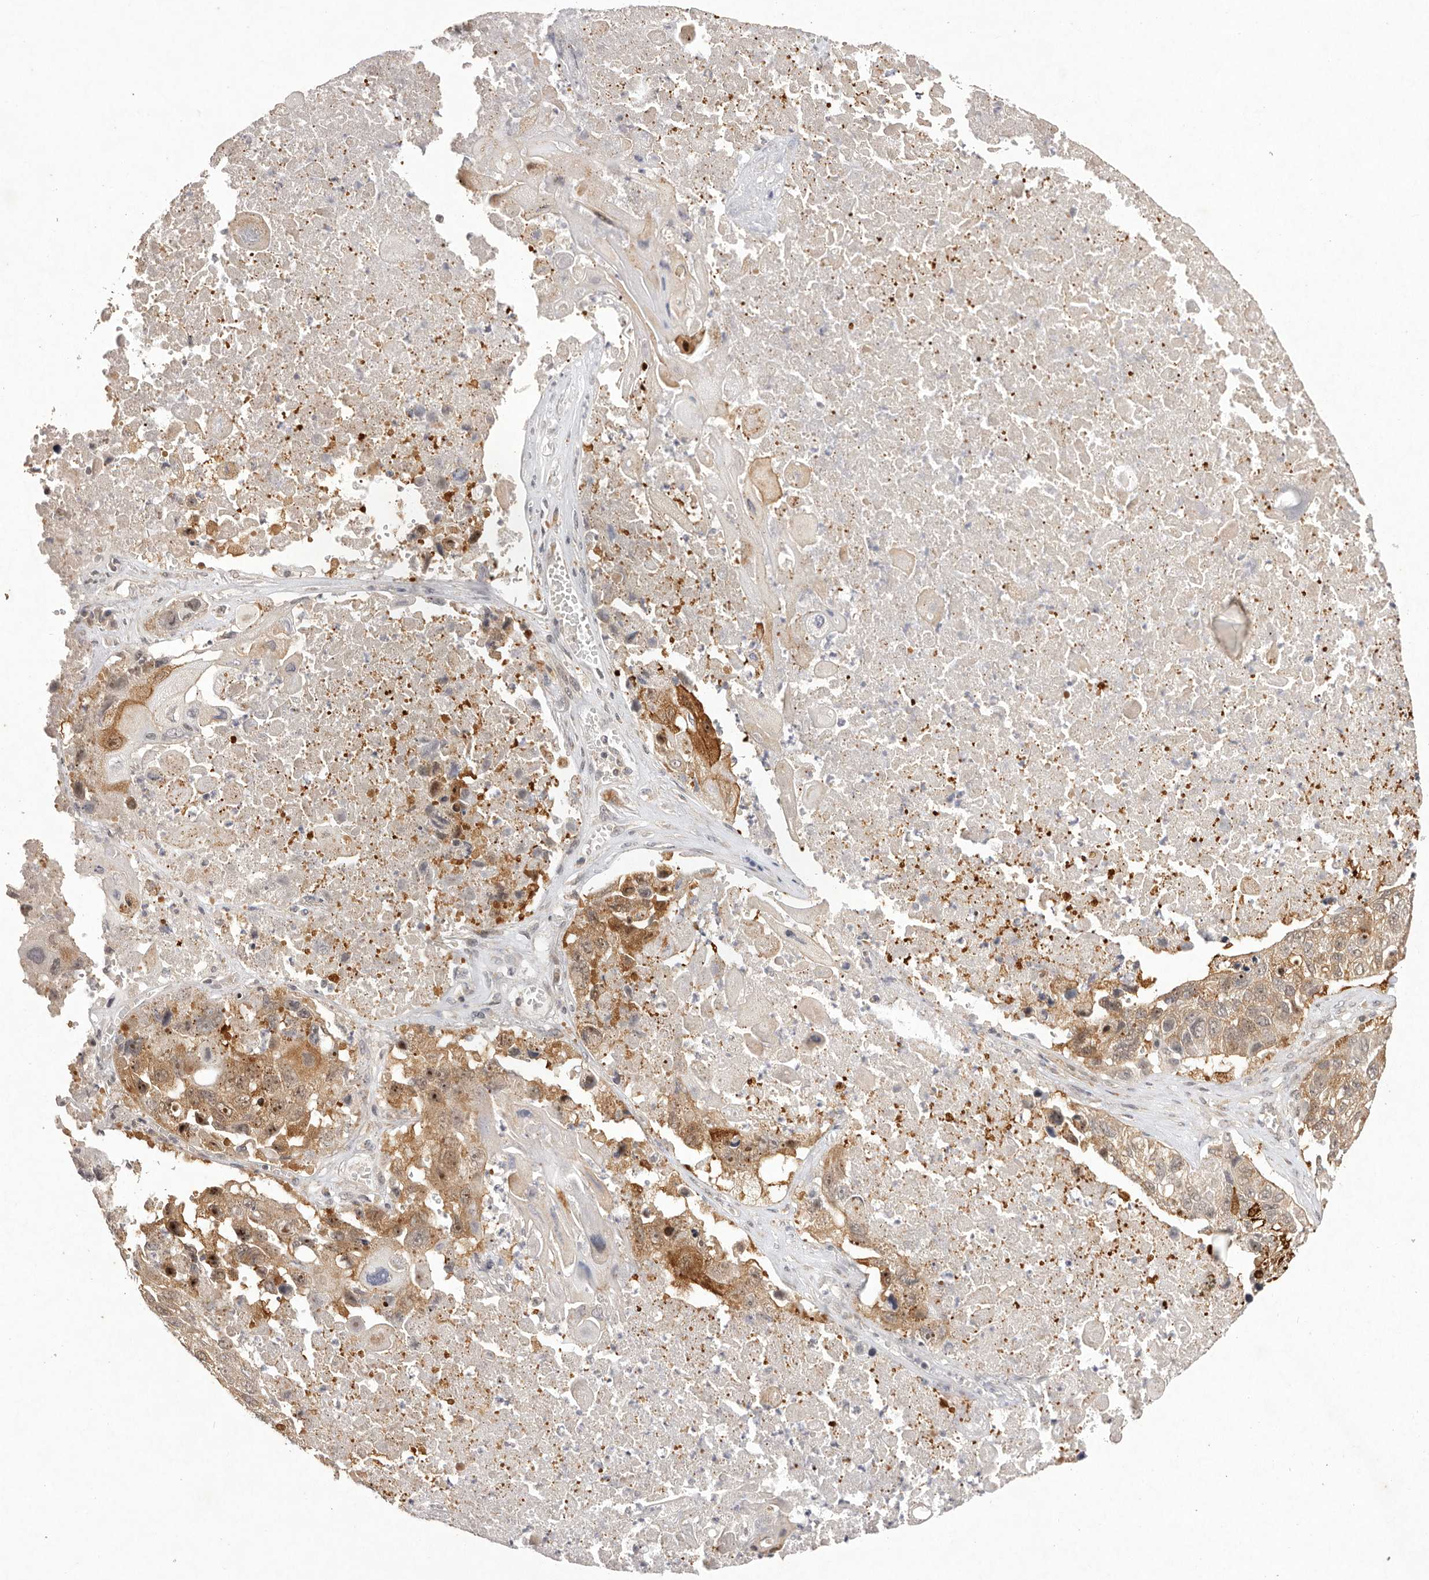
{"staining": {"intensity": "moderate", "quantity": ">75%", "location": "cytoplasmic/membranous"}, "tissue": "lung cancer", "cell_type": "Tumor cells", "image_type": "cancer", "snomed": [{"axis": "morphology", "description": "Squamous cell carcinoma, NOS"}, {"axis": "topography", "description": "Lung"}], "caption": "Moderate cytoplasmic/membranous staining for a protein is appreciated in about >75% of tumor cells of squamous cell carcinoma (lung) using immunohistochemistry (IHC).", "gene": "BUD31", "patient": {"sex": "male", "age": 61}}